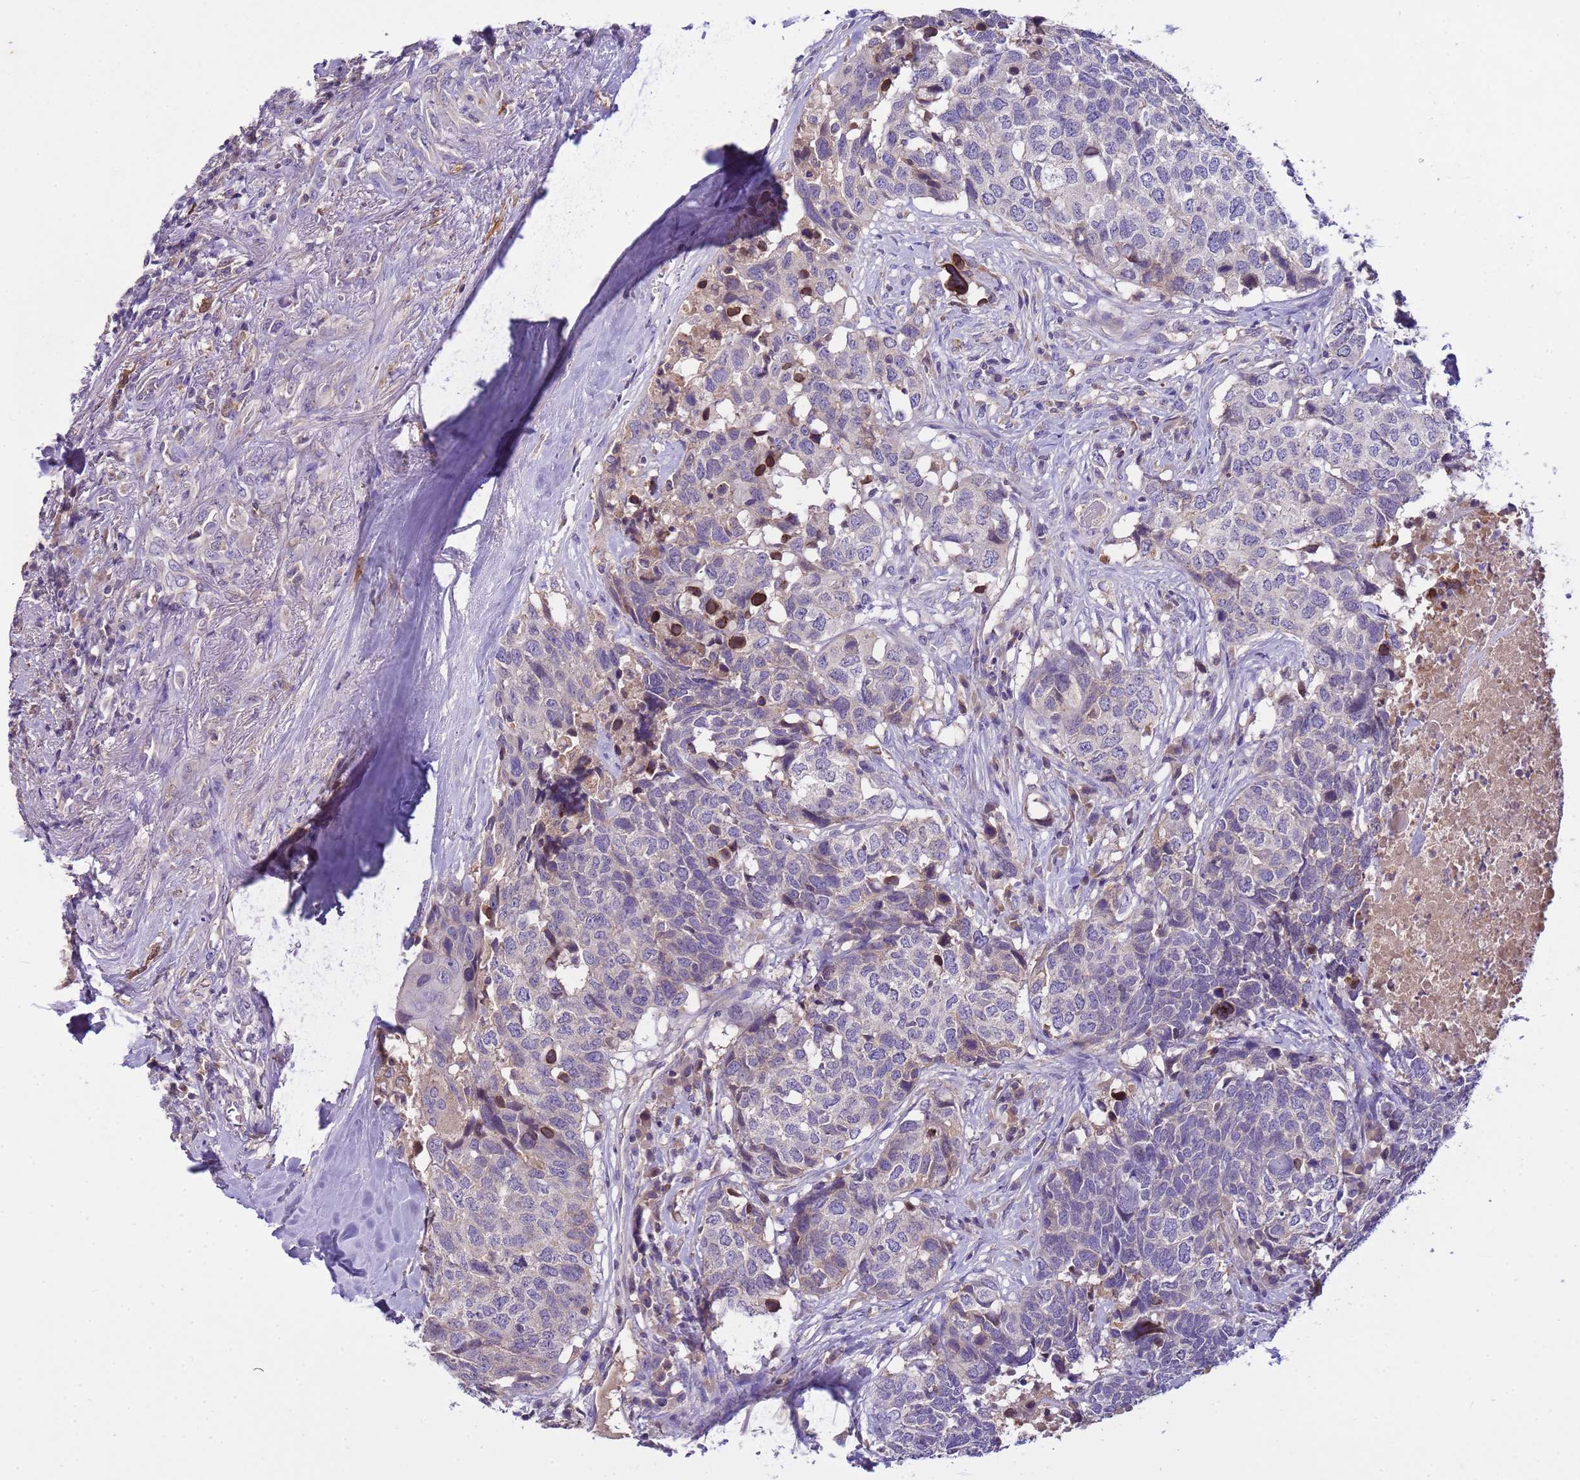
{"staining": {"intensity": "strong", "quantity": "<25%", "location": "cytoplasmic/membranous,nuclear"}, "tissue": "head and neck cancer", "cell_type": "Tumor cells", "image_type": "cancer", "snomed": [{"axis": "morphology", "description": "Squamous cell carcinoma, NOS"}, {"axis": "topography", "description": "Head-Neck"}], "caption": "Human head and neck squamous cell carcinoma stained with a protein marker exhibits strong staining in tumor cells.", "gene": "PLCXD3", "patient": {"sex": "male", "age": 66}}